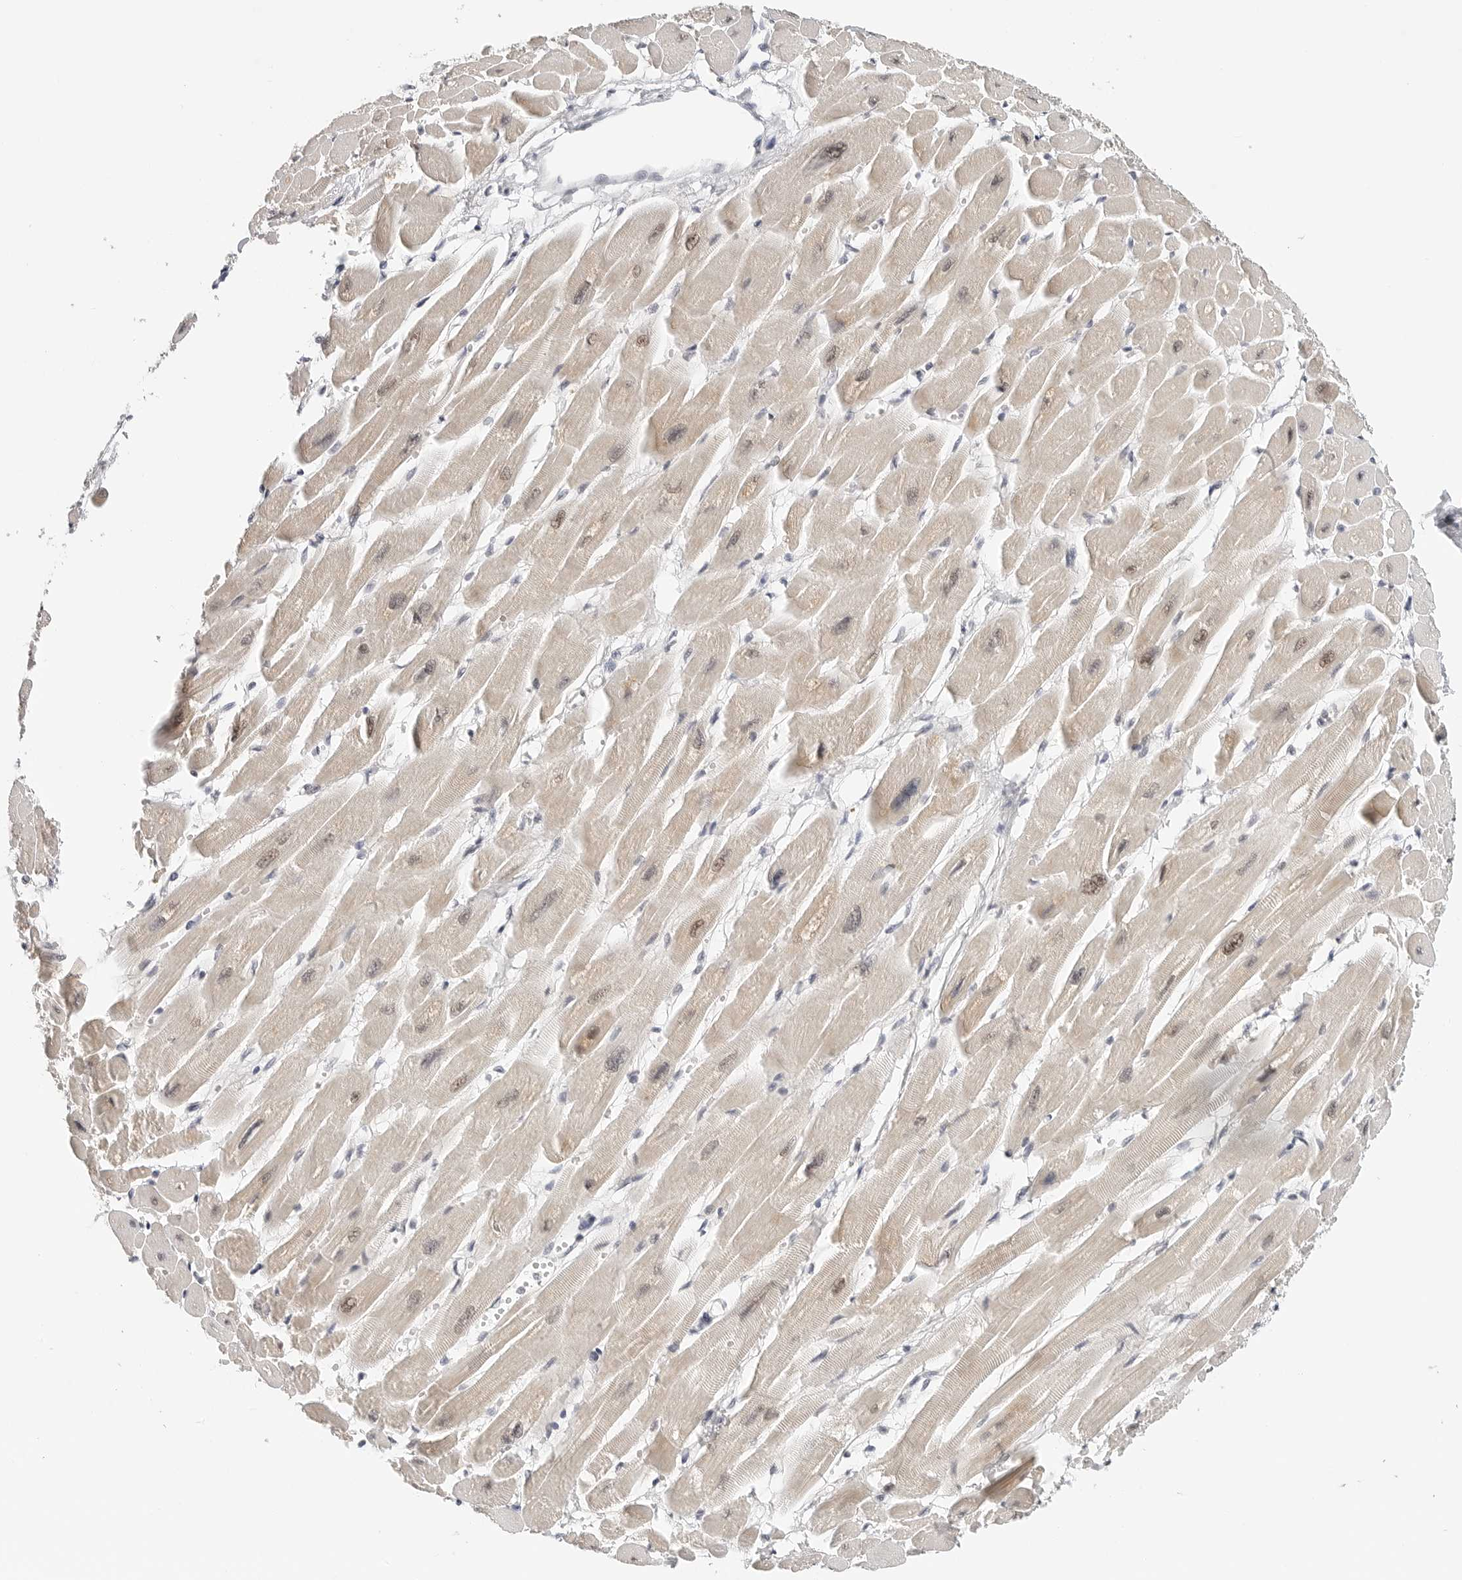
{"staining": {"intensity": "weak", "quantity": ">75%", "location": "cytoplasmic/membranous,nuclear"}, "tissue": "heart muscle", "cell_type": "Cardiomyocytes", "image_type": "normal", "snomed": [{"axis": "morphology", "description": "Normal tissue, NOS"}, {"axis": "topography", "description": "Heart"}], "caption": "Human heart muscle stained for a protein (brown) exhibits weak cytoplasmic/membranous,nuclear positive staining in approximately >75% of cardiomyocytes.", "gene": "TSEN2", "patient": {"sex": "female", "age": 54}}